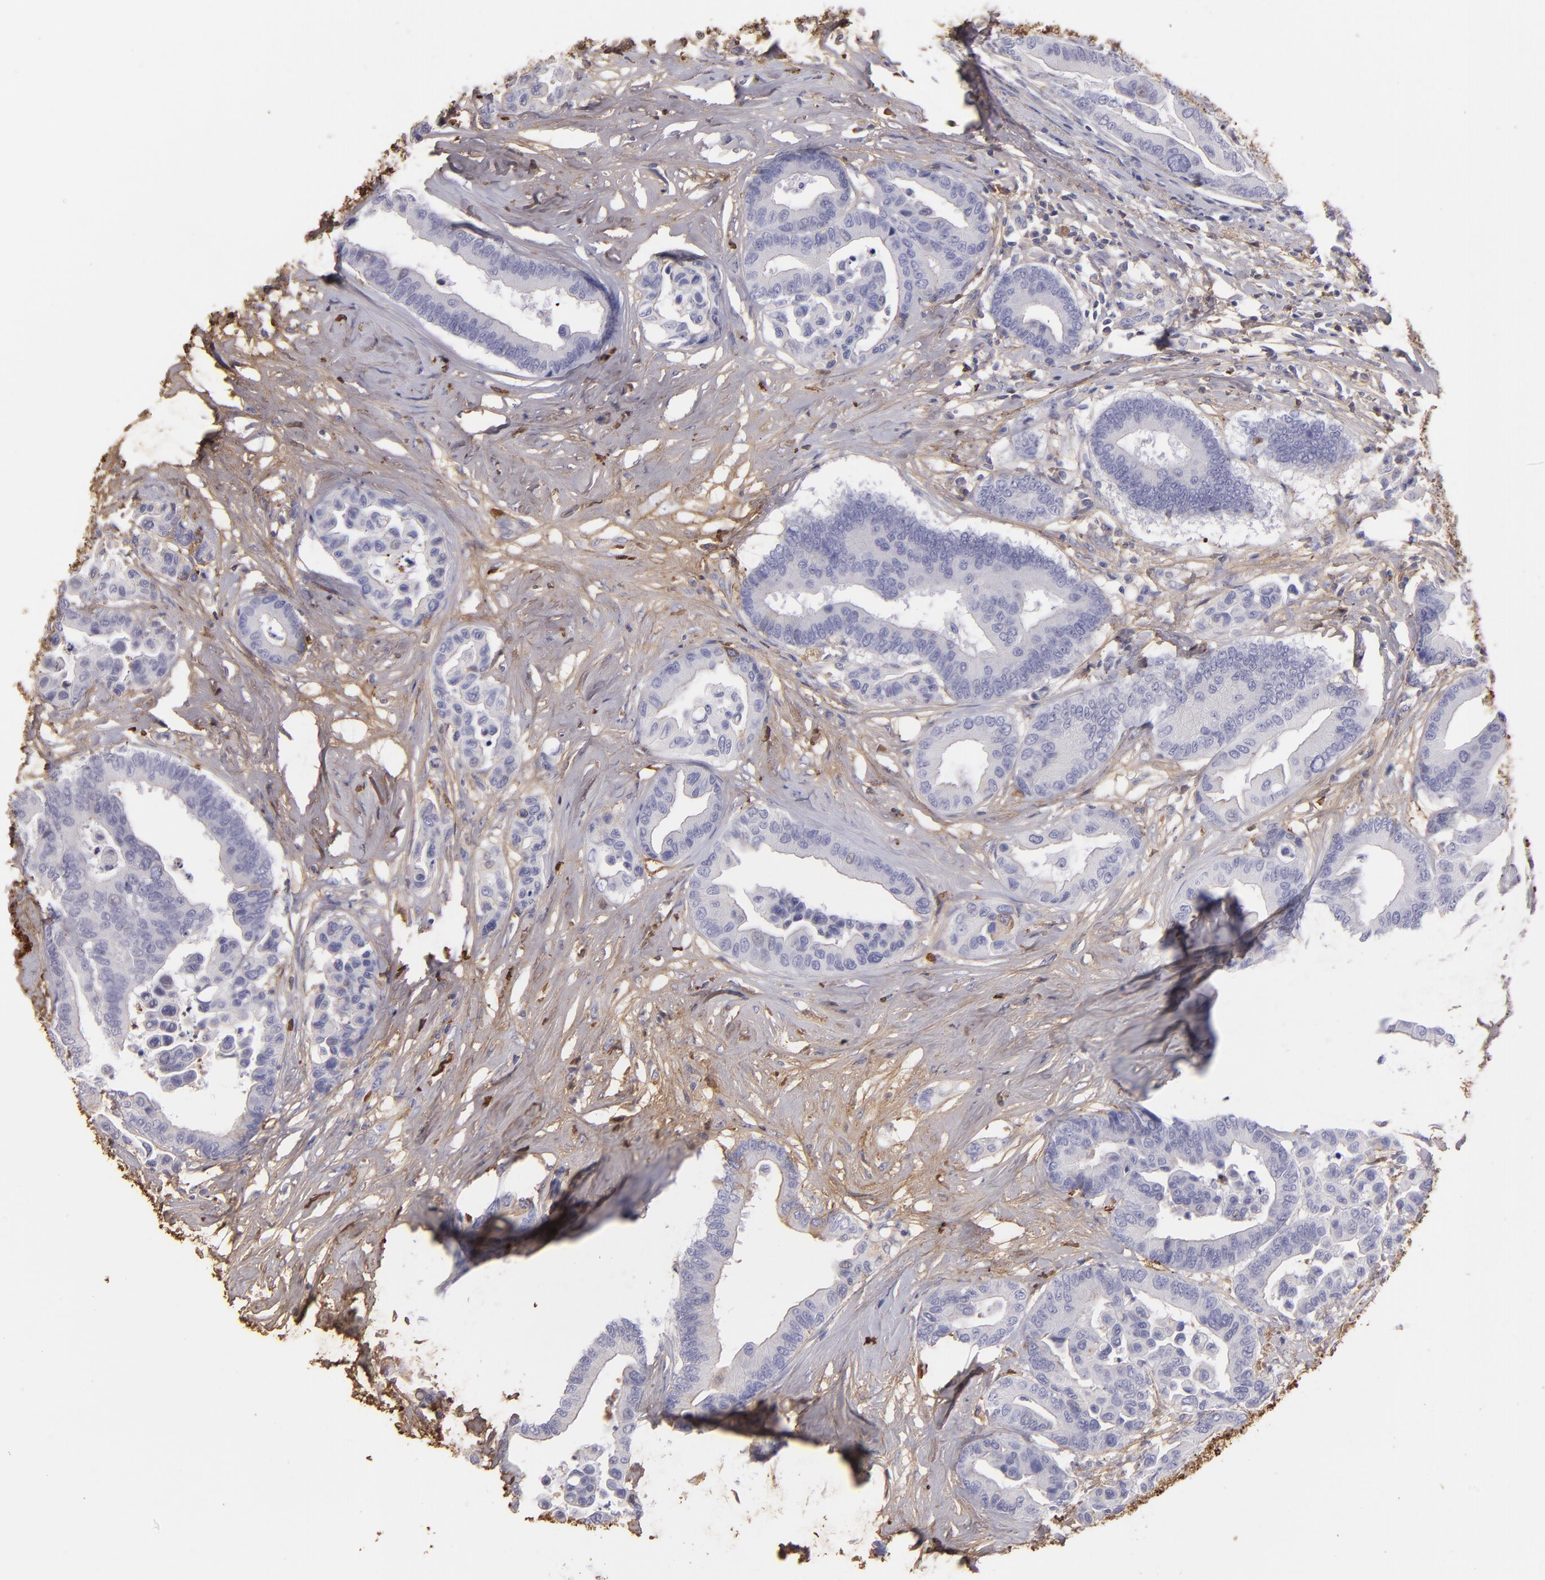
{"staining": {"intensity": "weak", "quantity": "<25%", "location": "cytoplasmic/membranous"}, "tissue": "colorectal cancer", "cell_type": "Tumor cells", "image_type": "cancer", "snomed": [{"axis": "morphology", "description": "Adenocarcinoma, NOS"}, {"axis": "topography", "description": "Colon"}], "caption": "Colorectal cancer (adenocarcinoma) stained for a protein using IHC demonstrates no positivity tumor cells.", "gene": "FGB", "patient": {"sex": "male", "age": 82}}